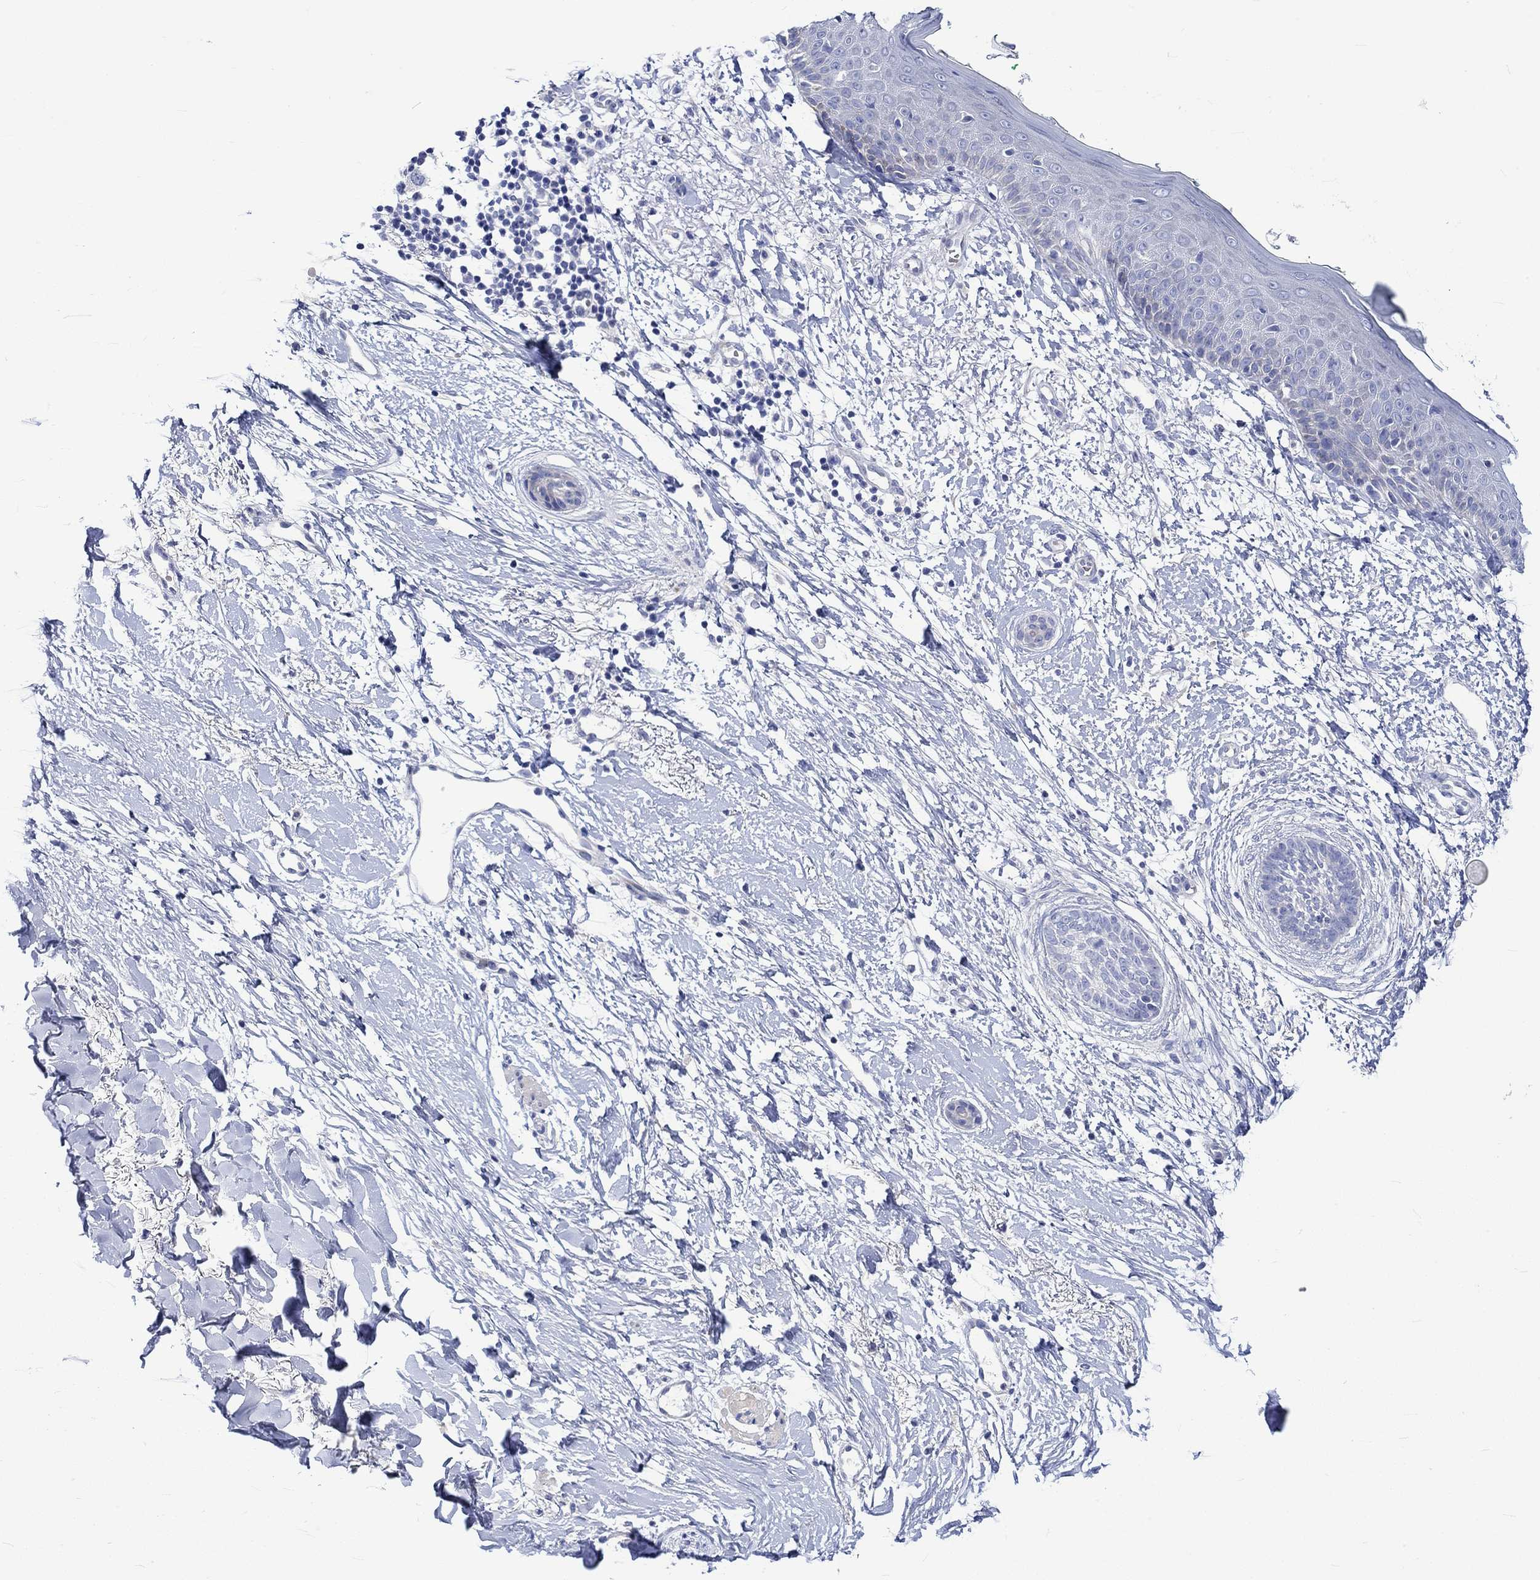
{"staining": {"intensity": "negative", "quantity": "none", "location": "none"}, "tissue": "skin cancer", "cell_type": "Tumor cells", "image_type": "cancer", "snomed": [{"axis": "morphology", "description": "Normal tissue, NOS"}, {"axis": "morphology", "description": "Basal cell carcinoma"}, {"axis": "topography", "description": "Skin"}], "caption": "IHC photomicrograph of human skin cancer (basal cell carcinoma) stained for a protein (brown), which demonstrates no positivity in tumor cells.", "gene": "NRIP3", "patient": {"sex": "male", "age": 84}}